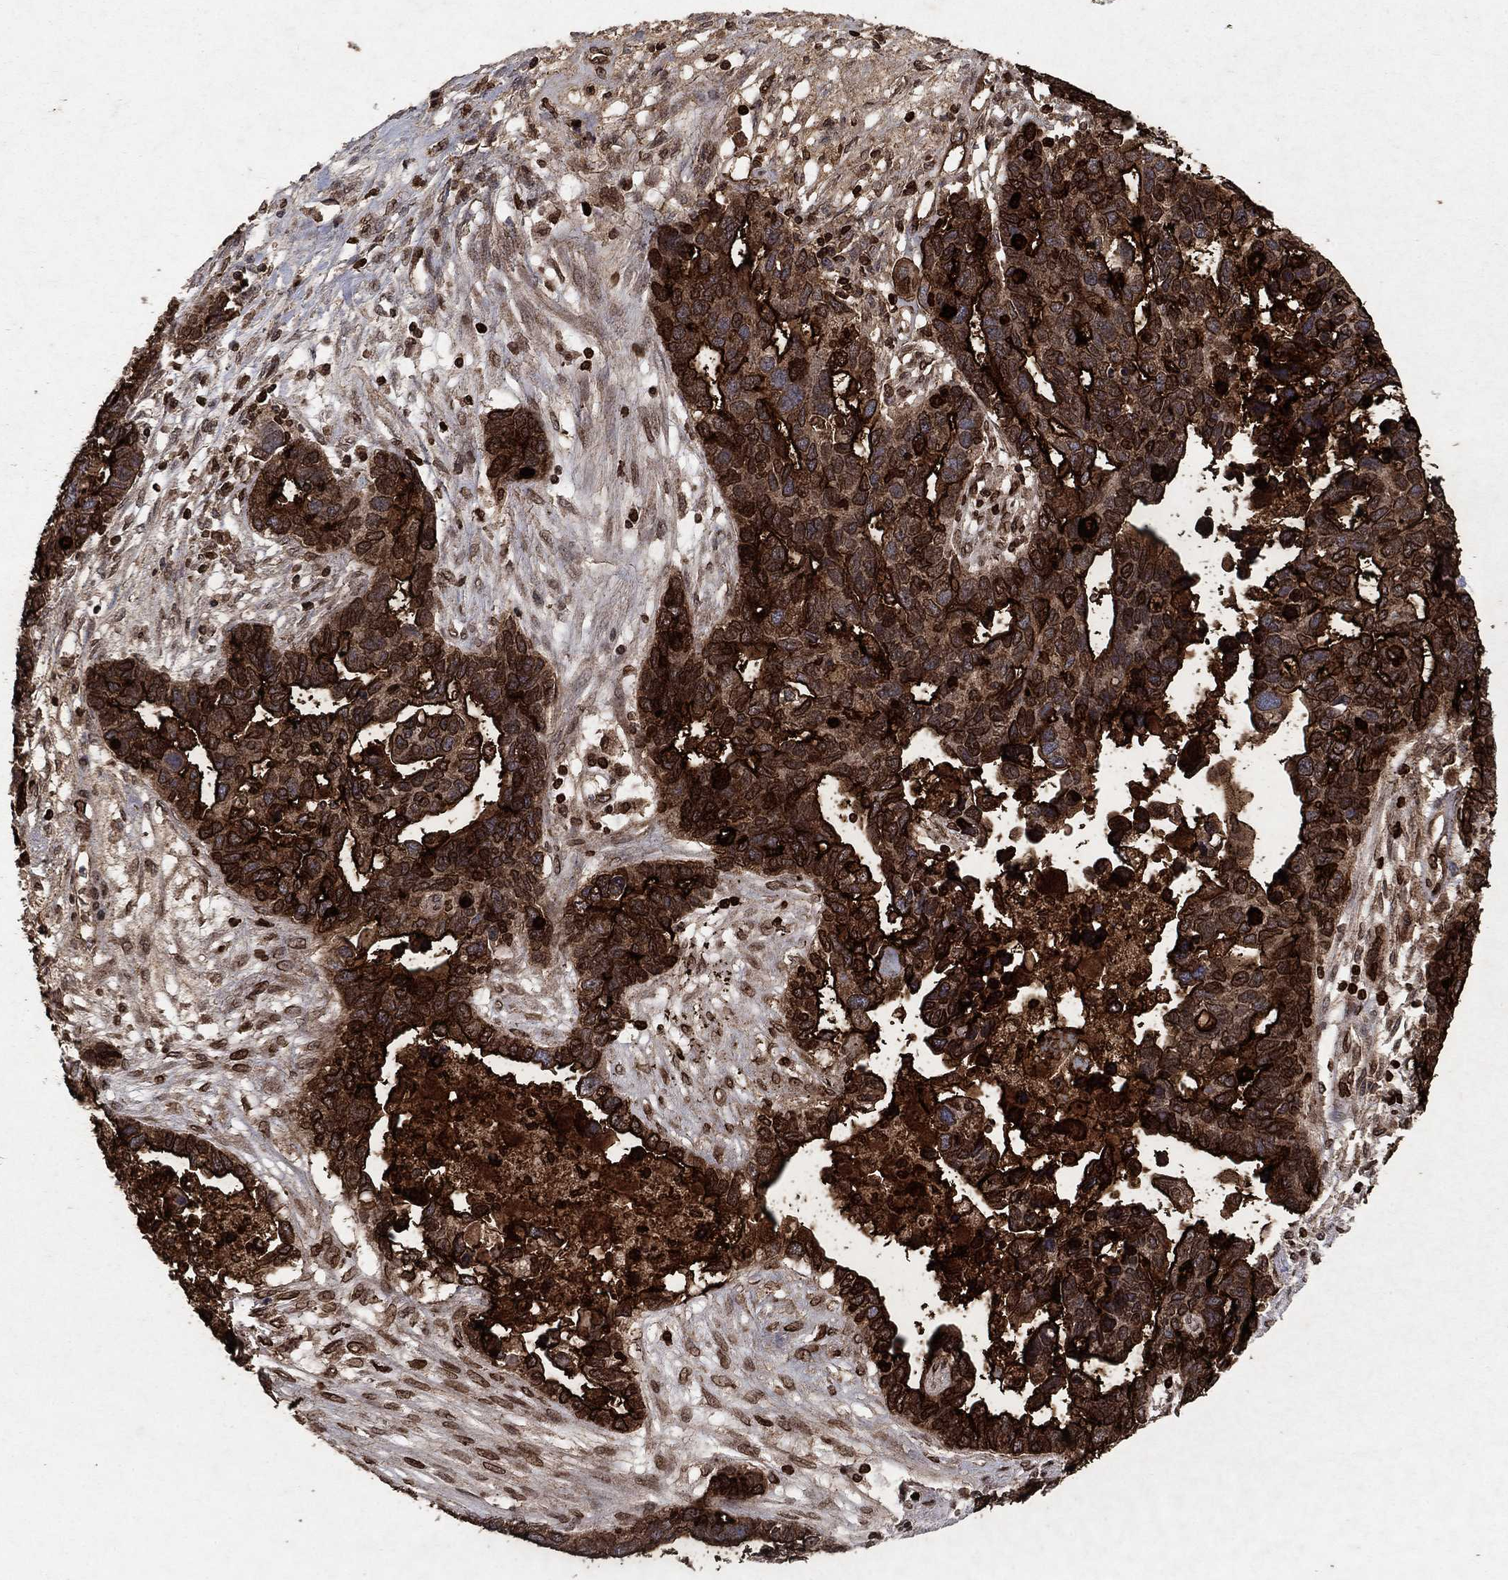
{"staining": {"intensity": "strong", "quantity": "25%-75%", "location": "cytoplasmic/membranous,nuclear"}, "tissue": "ovarian cancer", "cell_type": "Tumor cells", "image_type": "cancer", "snomed": [{"axis": "morphology", "description": "Cystadenocarcinoma, serous, NOS"}, {"axis": "topography", "description": "Ovary"}], "caption": "Tumor cells display high levels of strong cytoplasmic/membranous and nuclear positivity in approximately 25%-75% of cells in human ovarian cancer. (DAB = brown stain, brightfield microscopy at high magnification).", "gene": "CD24", "patient": {"sex": "female", "age": 54}}